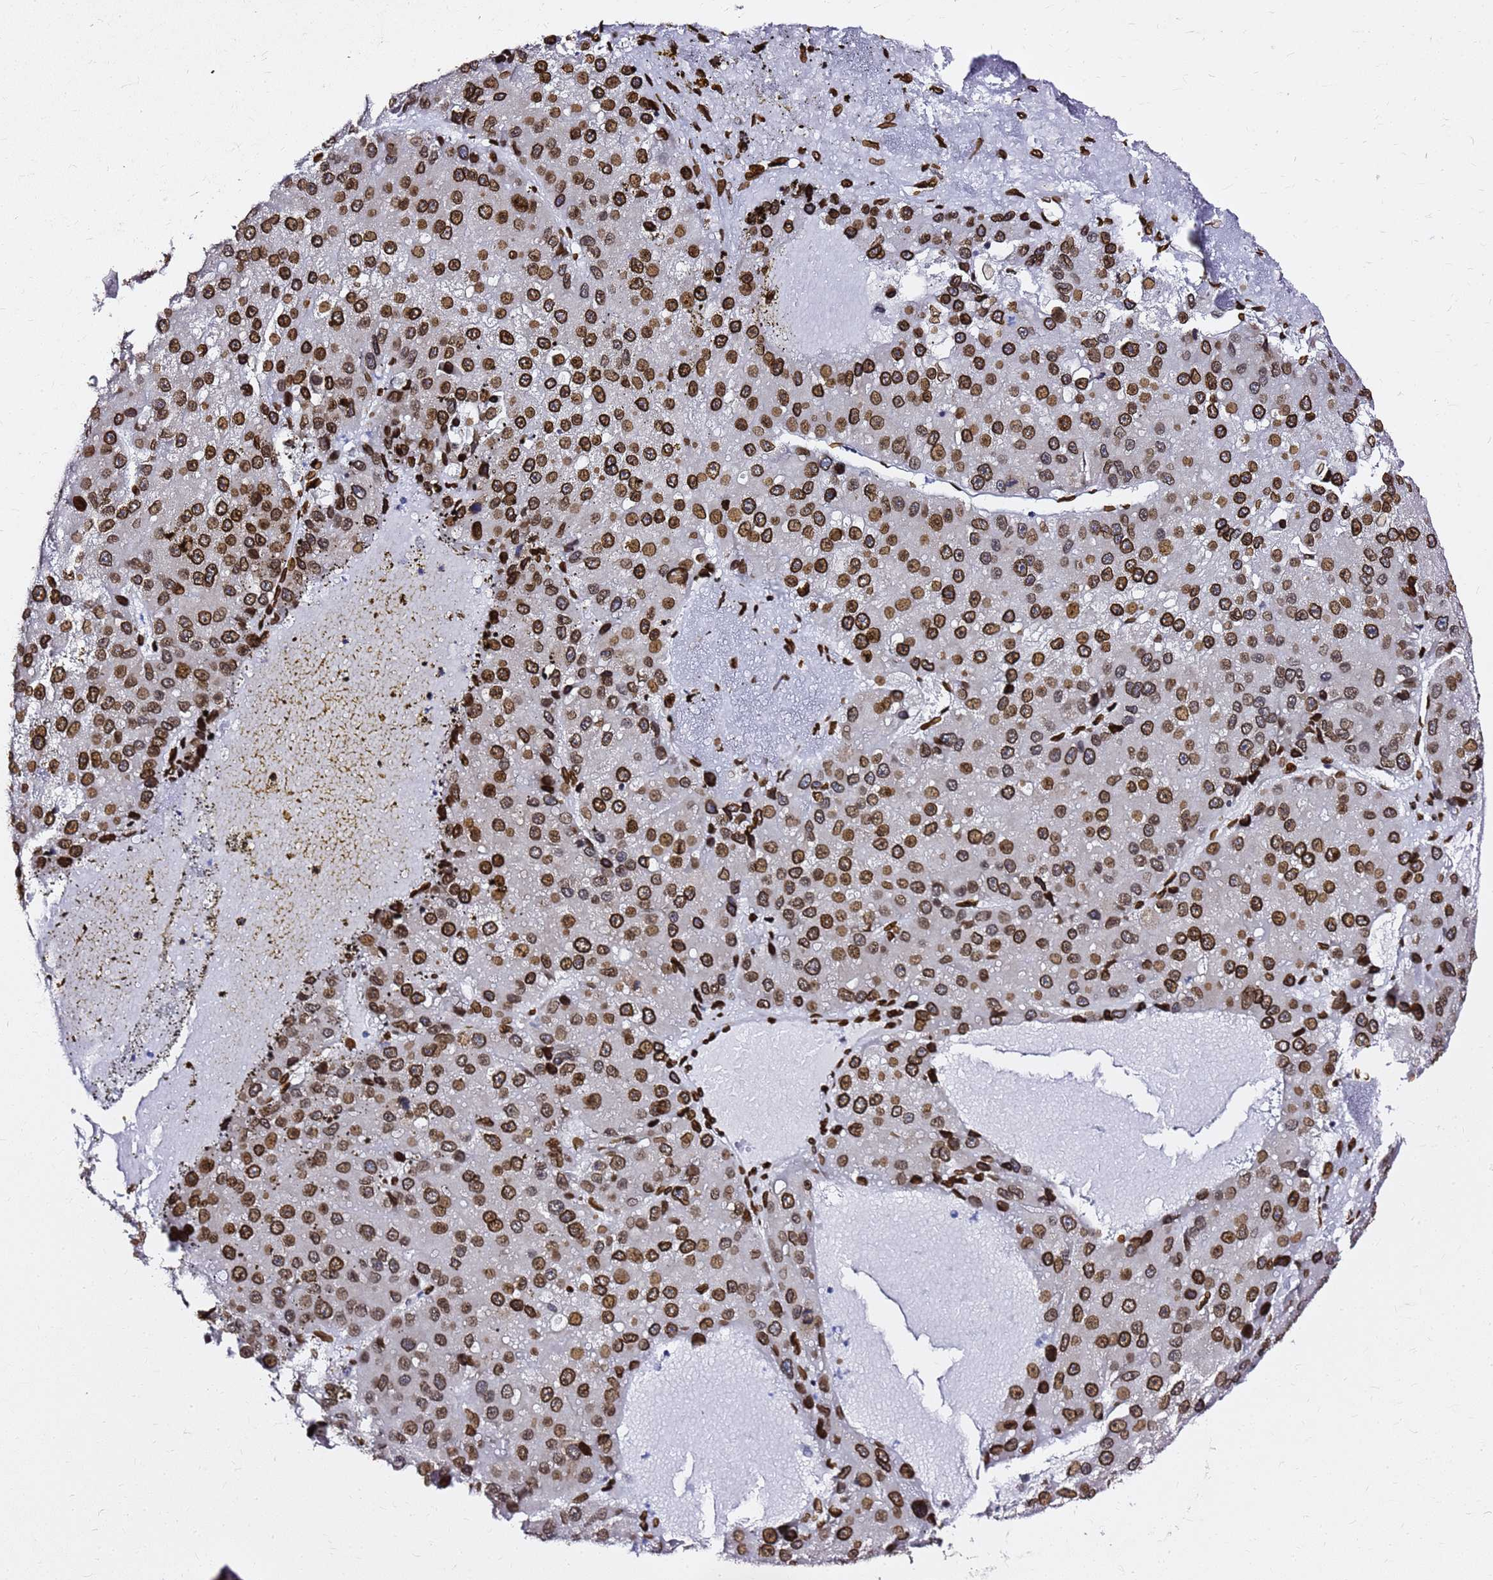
{"staining": {"intensity": "strong", "quantity": ">75%", "location": "cytoplasmic/membranous,nuclear"}, "tissue": "liver cancer", "cell_type": "Tumor cells", "image_type": "cancer", "snomed": [{"axis": "morphology", "description": "Carcinoma, Hepatocellular, NOS"}, {"axis": "topography", "description": "Liver"}], "caption": "Immunohistochemistry (DAB) staining of human liver cancer exhibits strong cytoplasmic/membranous and nuclear protein positivity in approximately >75% of tumor cells.", "gene": "C6orf141", "patient": {"sex": "female", "age": 73}}